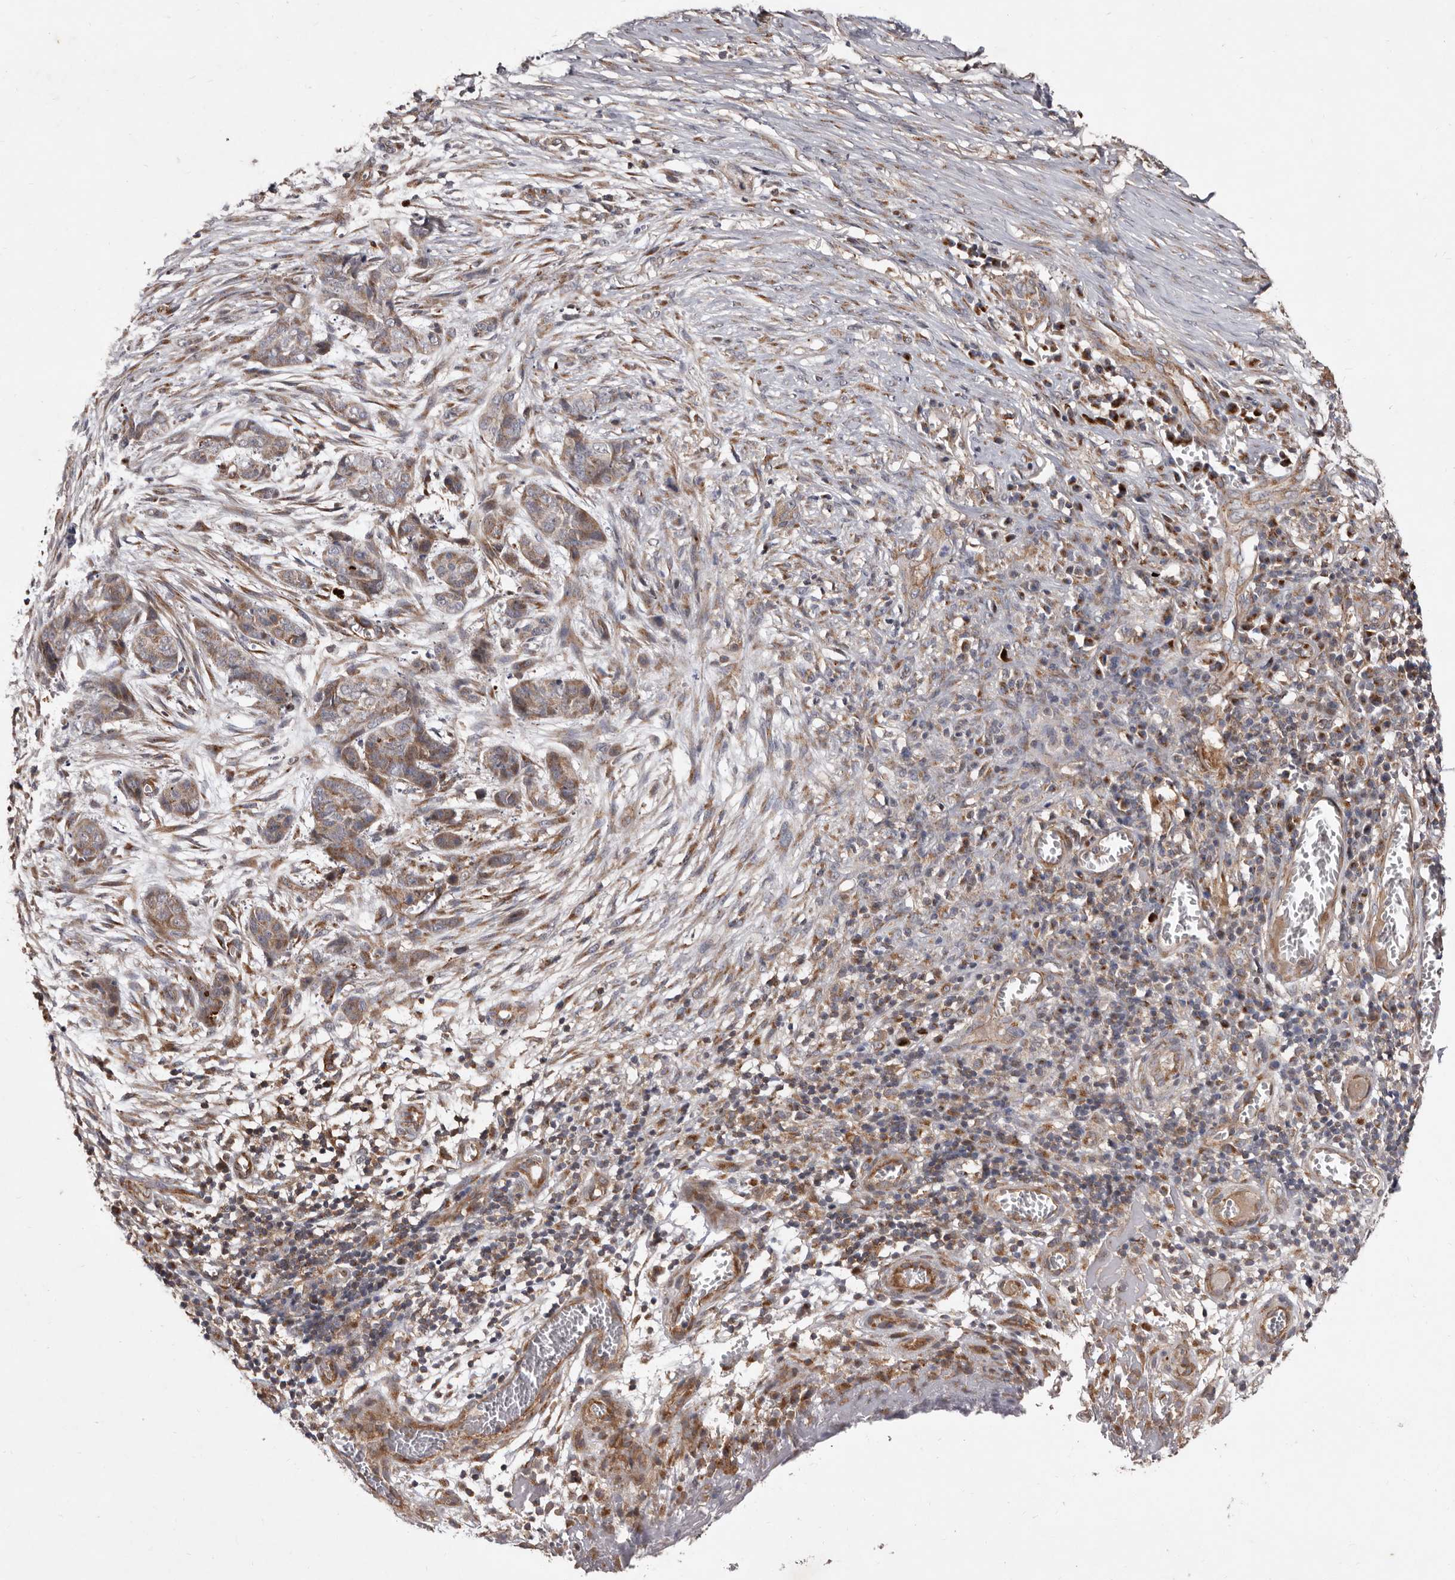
{"staining": {"intensity": "moderate", "quantity": ">75%", "location": "cytoplasmic/membranous"}, "tissue": "skin cancer", "cell_type": "Tumor cells", "image_type": "cancer", "snomed": [{"axis": "morphology", "description": "Basal cell carcinoma"}, {"axis": "topography", "description": "Skin"}], "caption": "Immunohistochemistry (IHC) of skin cancer (basal cell carcinoma) demonstrates medium levels of moderate cytoplasmic/membranous expression in about >75% of tumor cells.", "gene": "FLAD1", "patient": {"sex": "female", "age": 64}}